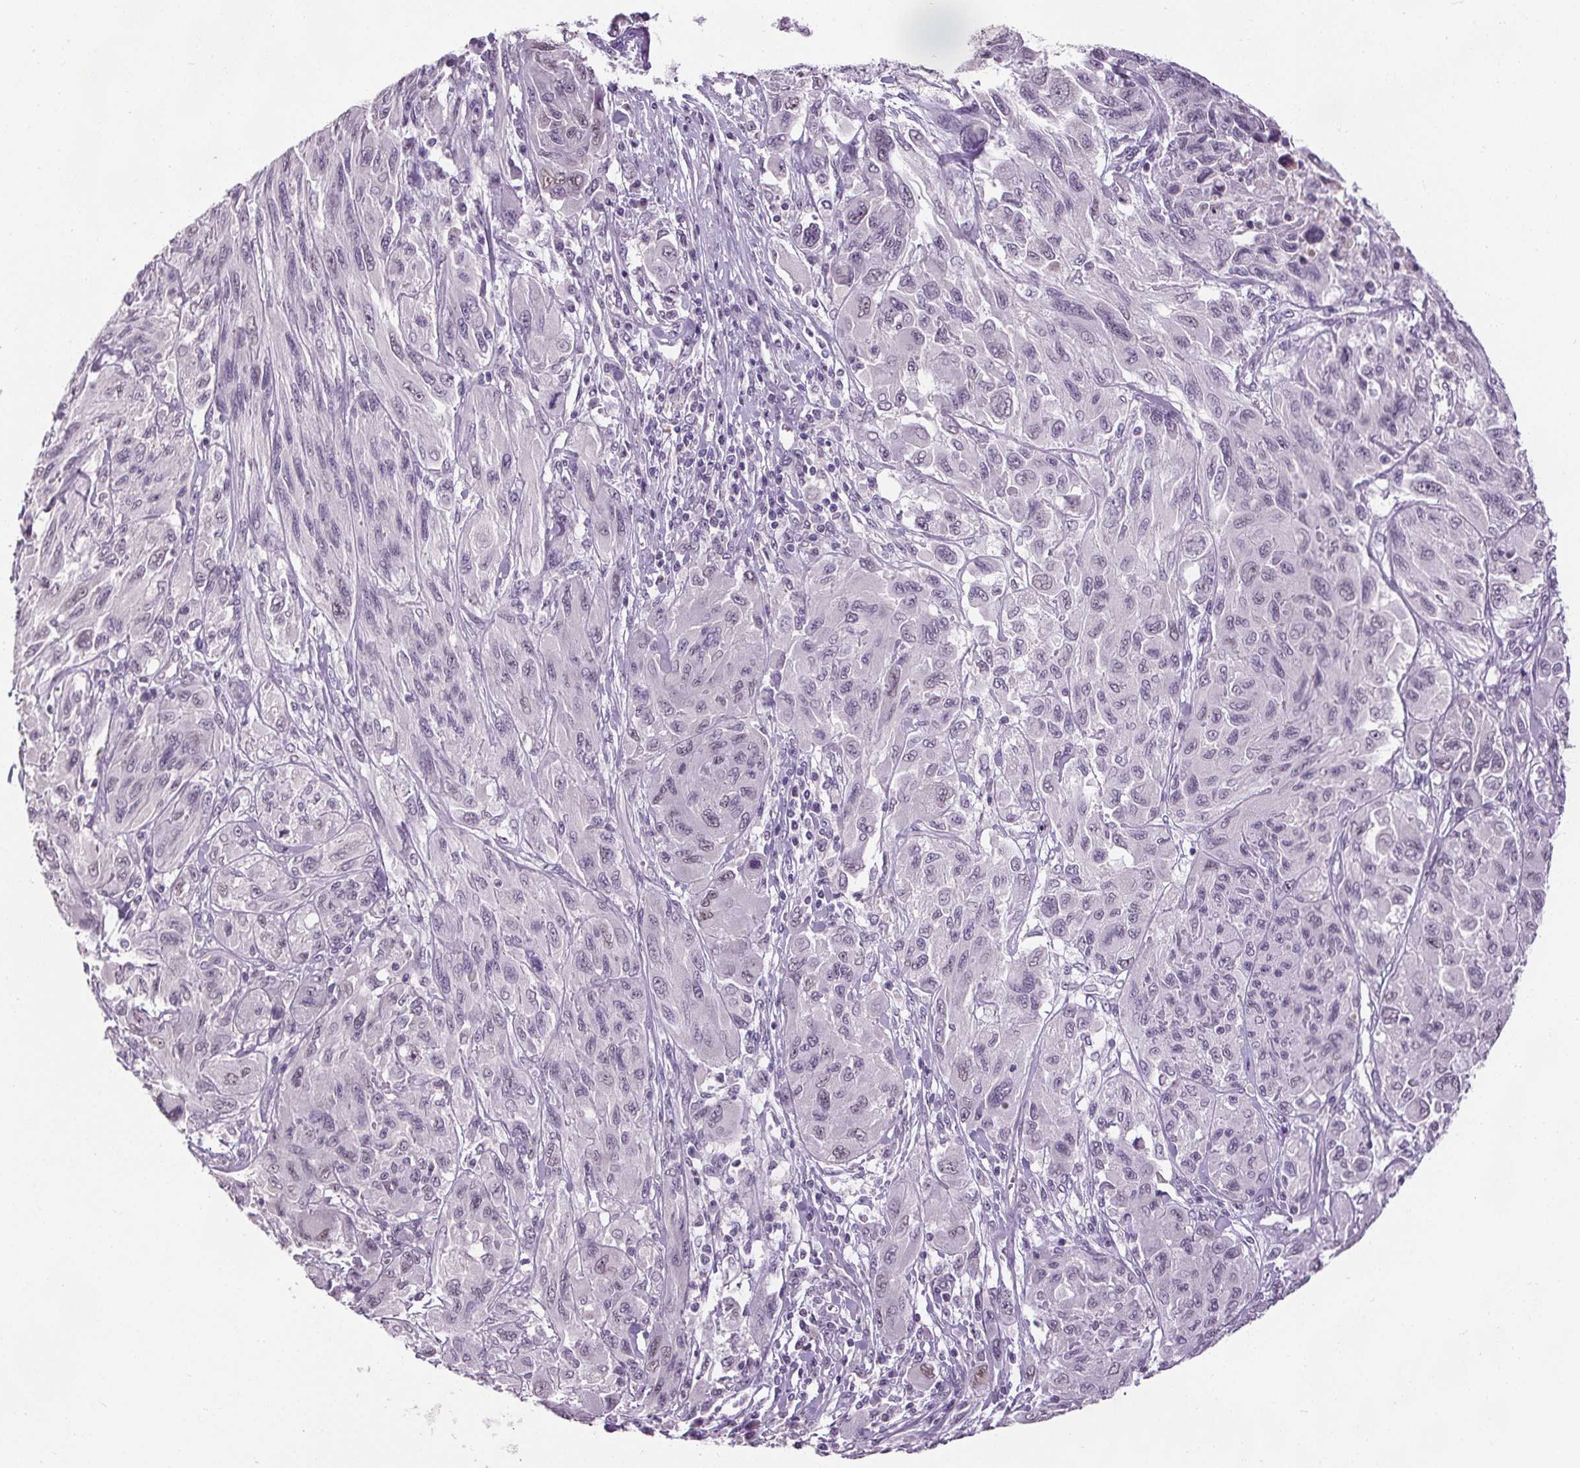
{"staining": {"intensity": "negative", "quantity": "none", "location": "none"}, "tissue": "melanoma", "cell_type": "Tumor cells", "image_type": "cancer", "snomed": [{"axis": "morphology", "description": "Malignant melanoma, NOS"}, {"axis": "topography", "description": "Skin"}], "caption": "This is an IHC photomicrograph of melanoma. There is no positivity in tumor cells.", "gene": "SLC2A9", "patient": {"sex": "female", "age": 91}}